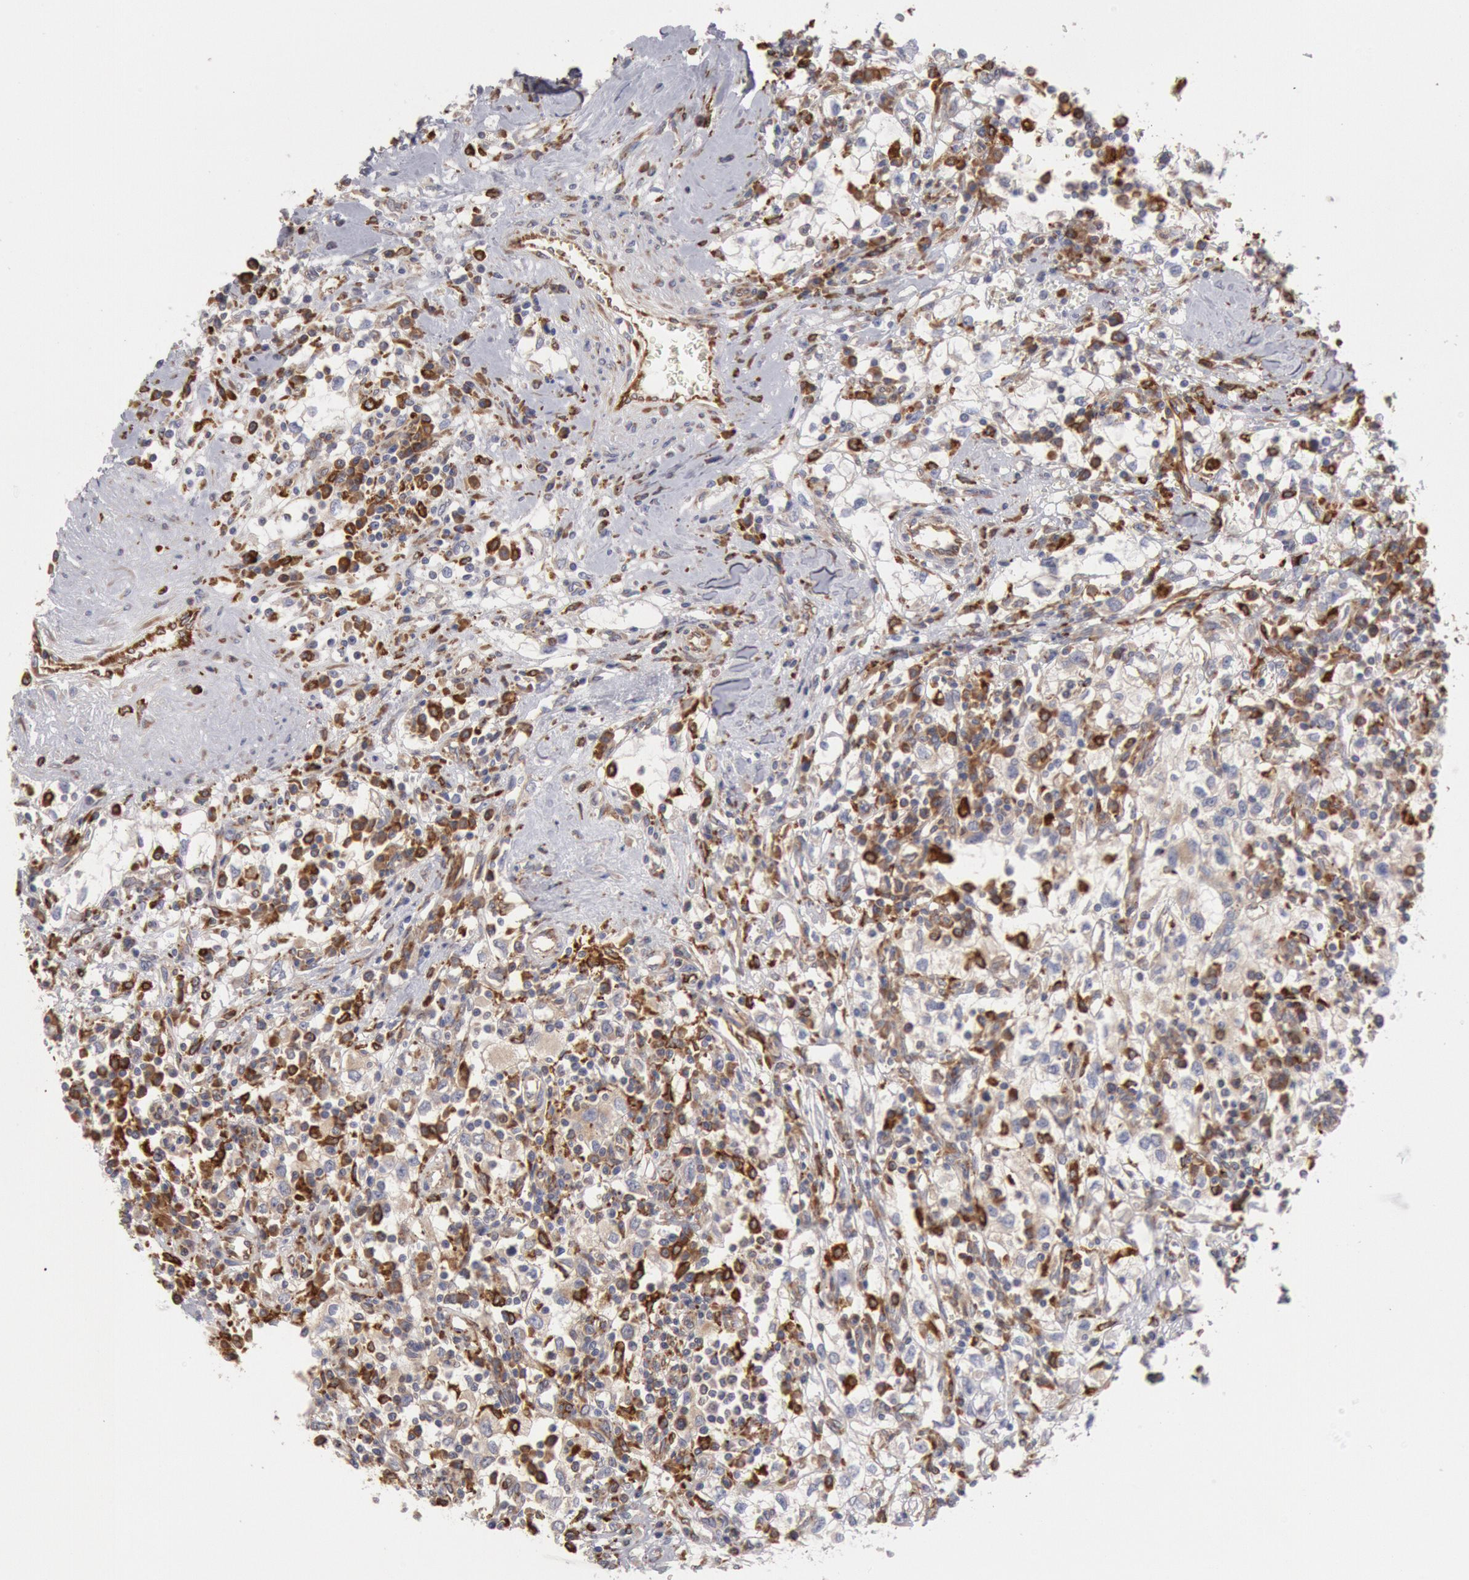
{"staining": {"intensity": "weak", "quantity": "25%-75%", "location": "cytoplasmic/membranous"}, "tissue": "renal cancer", "cell_type": "Tumor cells", "image_type": "cancer", "snomed": [{"axis": "morphology", "description": "Adenocarcinoma, NOS"}, {"axis": "topography", "description": "Kidney"}], "caption": "Immunohistochemical staining of renal cancer (adenocarcinoma) reveals low levels of weak cytoplasmic/membranous staining in approximately 25%-75% of tumor cells.", "gene": "ERP44", "patient": {"sex": "male", "age": 82}}